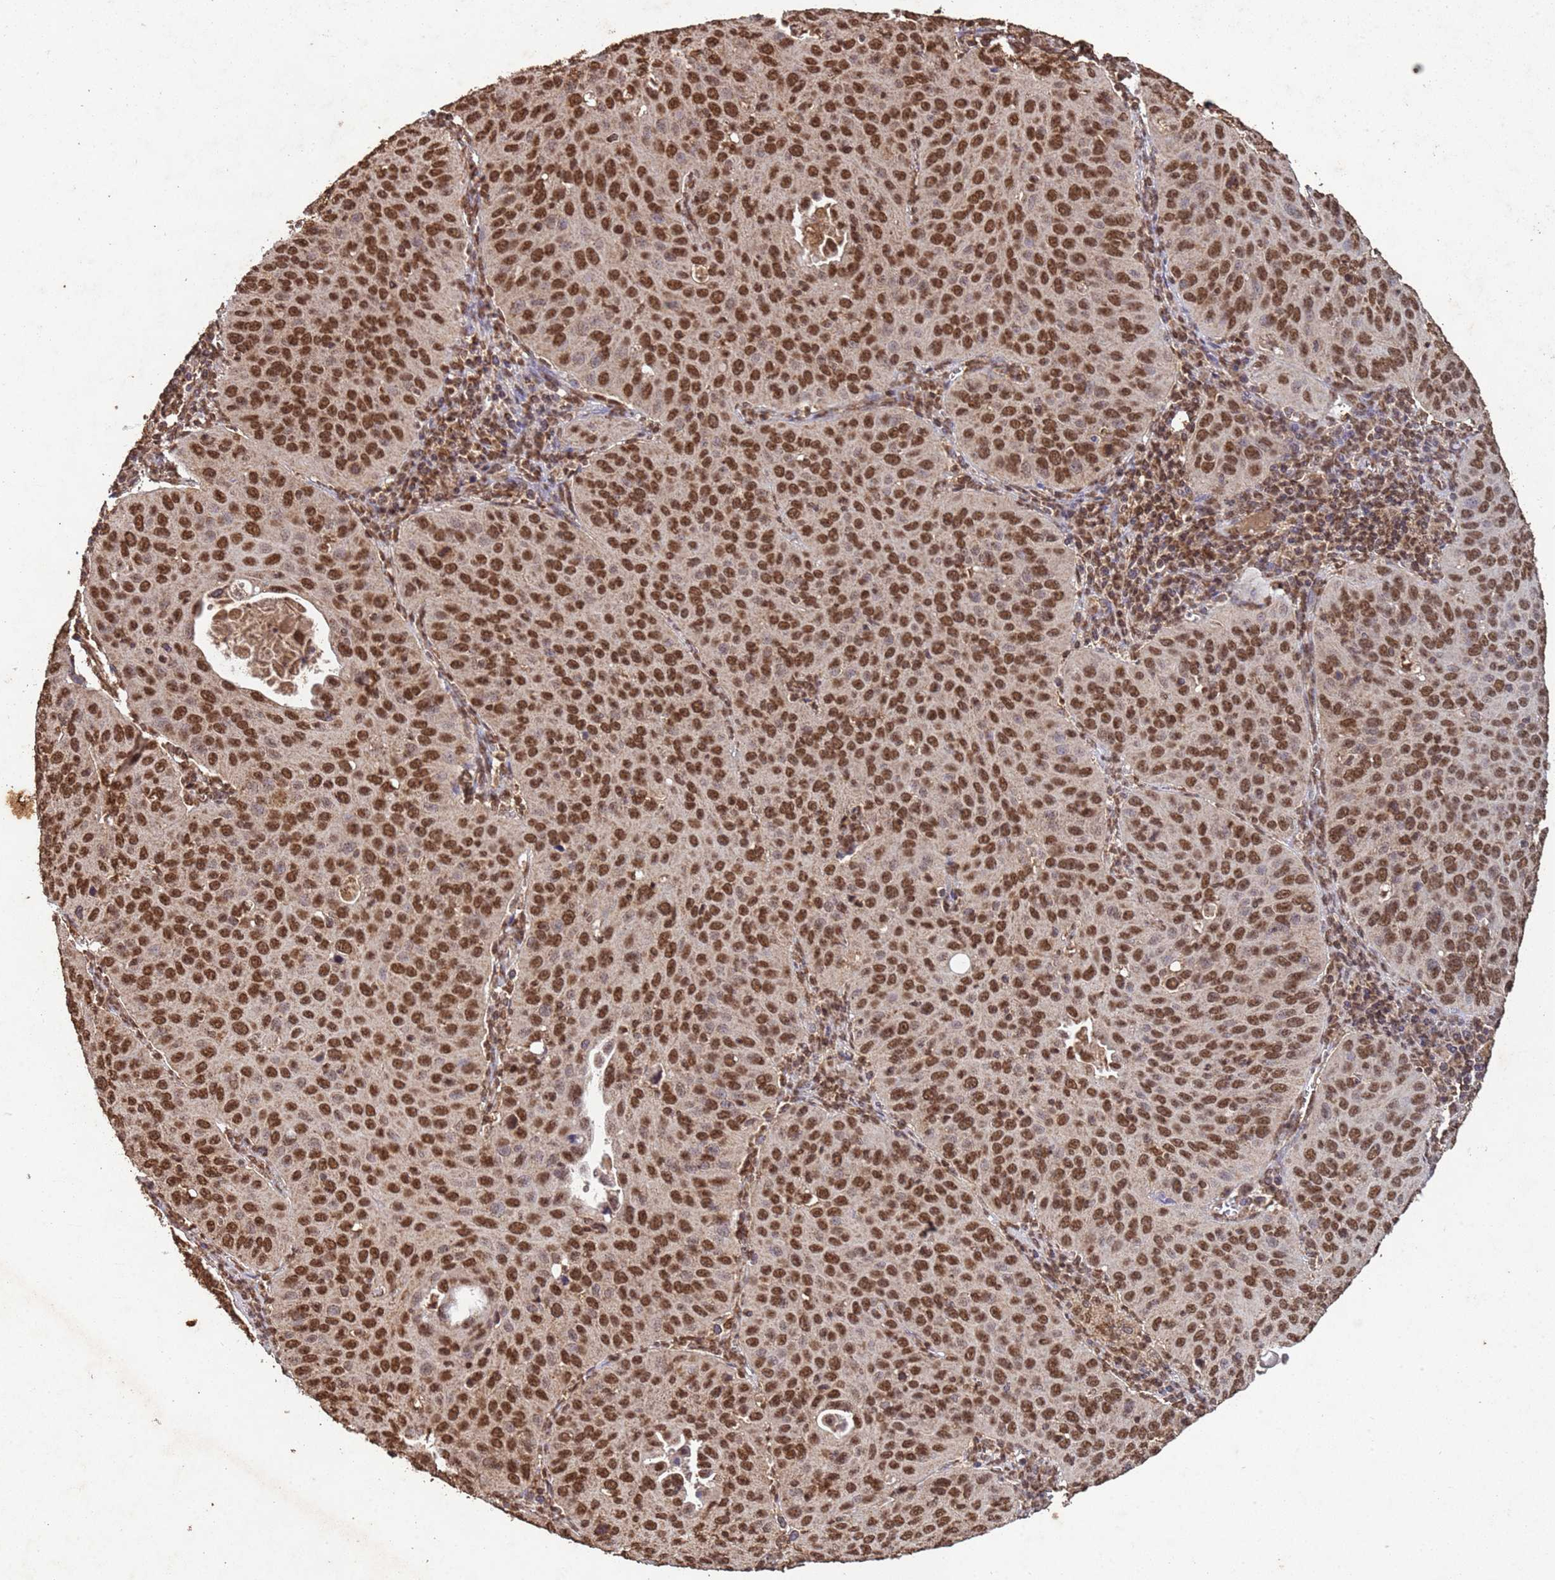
{"staining": {"intensity": "strong", "quantity": ">75%", "location": "nuclear"}, "tissue": "cervical cancer", "cell_type": "Tumor cells", "image_type": "cancer", "snomed": [{"axis": "morphology", "description": "Squamous cell carcinoma, NOS"}, {"axis": "topography", "description": "Cervix"}], "caption": "A brown stain labels strong nuclear positivity of a protein in cervical squamous cell carcinoma tumor cells.", "gene": "HDAC10", "patient": {"sex": "female", "age": 36}}